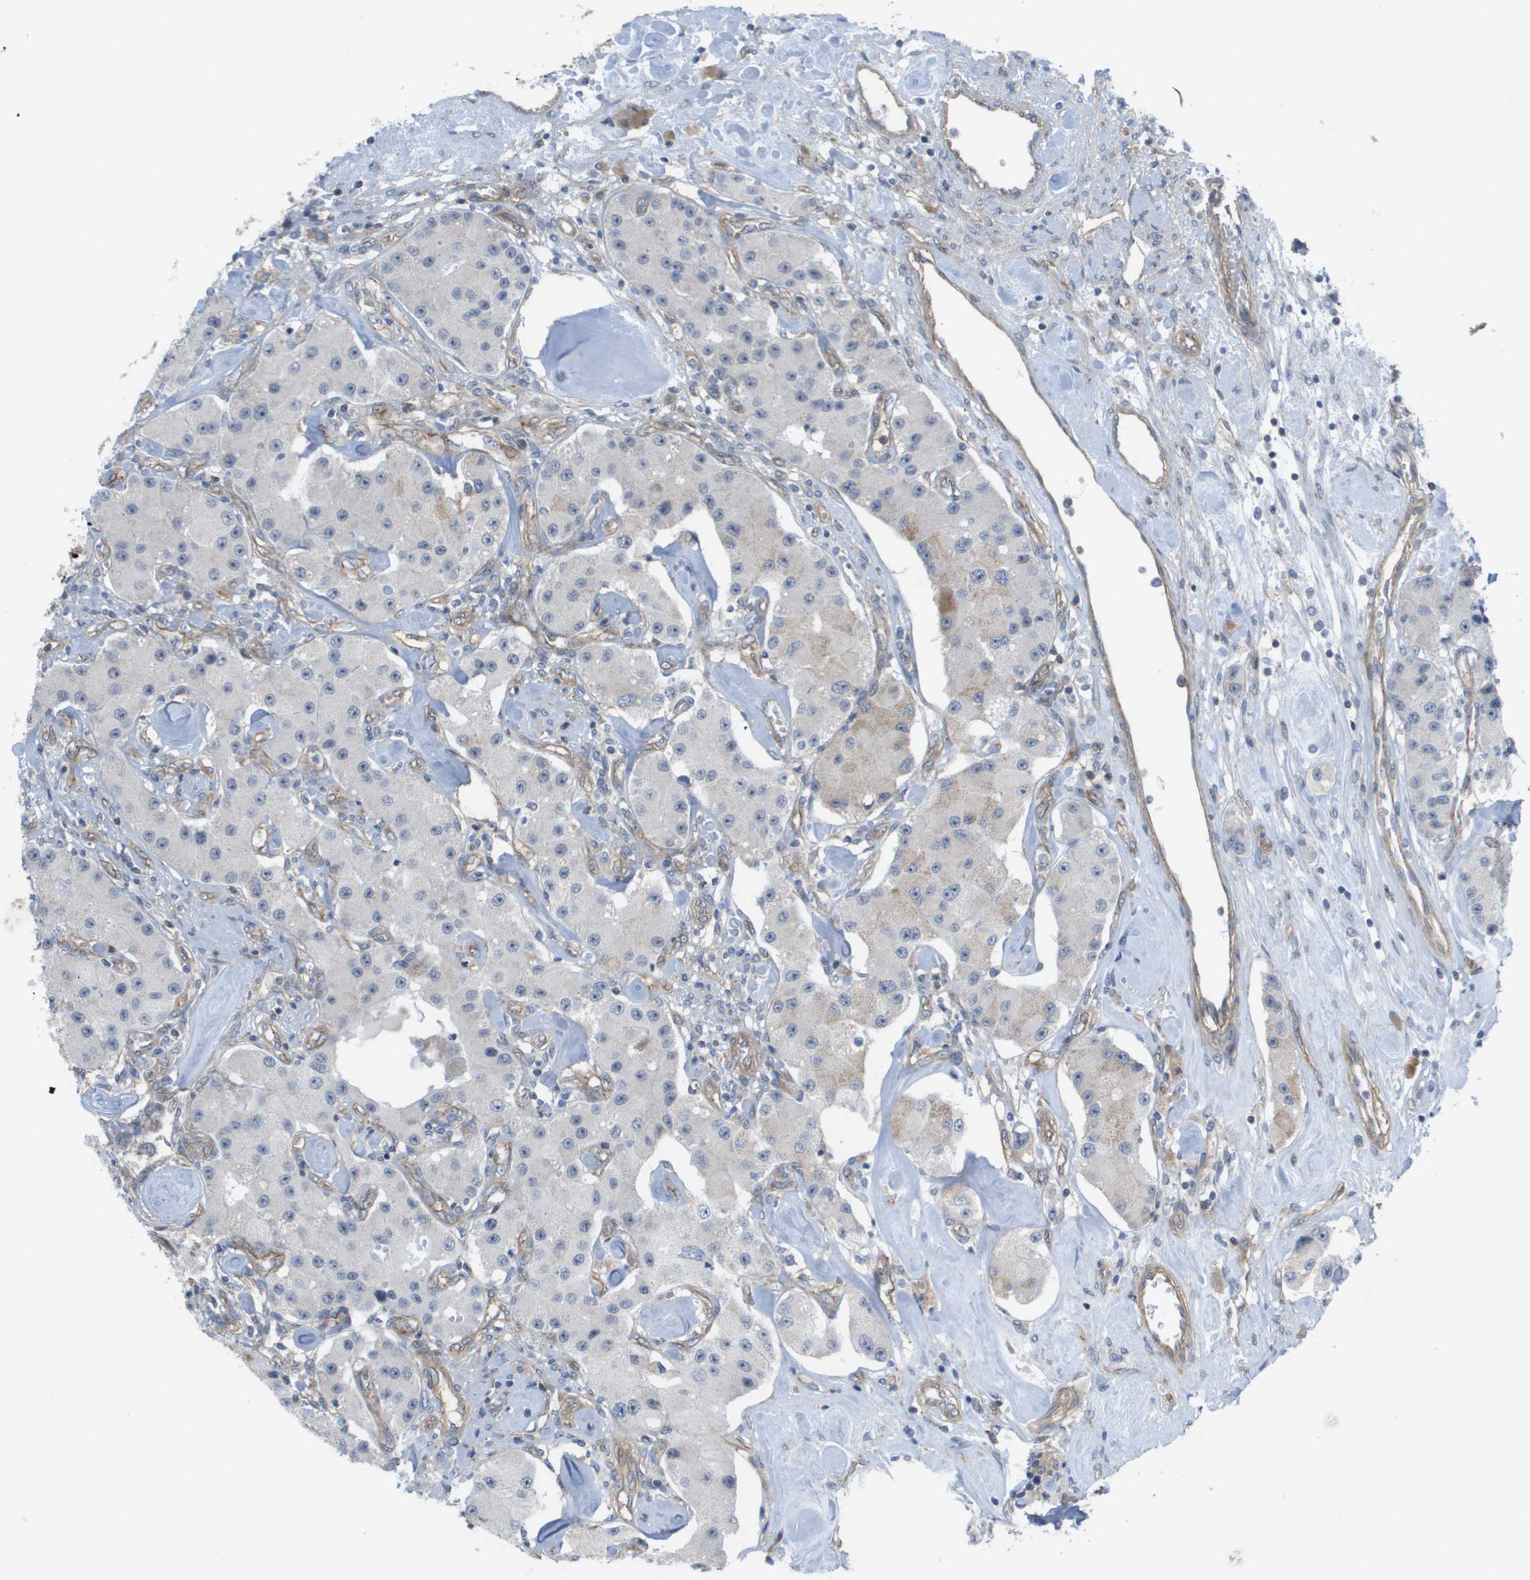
{"staining": {"intensity": "negative", "quantity": "none", "location": "none"}, "tissue": "carcinoid", "cell_type": "Tumor cells", "image_type": "cancer", "snomed": [{"axis": "morphology", "description": "Carcinoid, malignant, NOS"}, {"axis": "topography", "description": "Pancreas"}], "caption": "Tumor cells show no significant protein expression in carcinoid. Brightfield microscopy of immunohistochemistry stained with DAB (3,3'-diaminobenzidine) (brown) and hematoxylin (blue), captured at high magnification.", "gene": "MTARC2", "patient": {"sex": "male", "age": 41}}